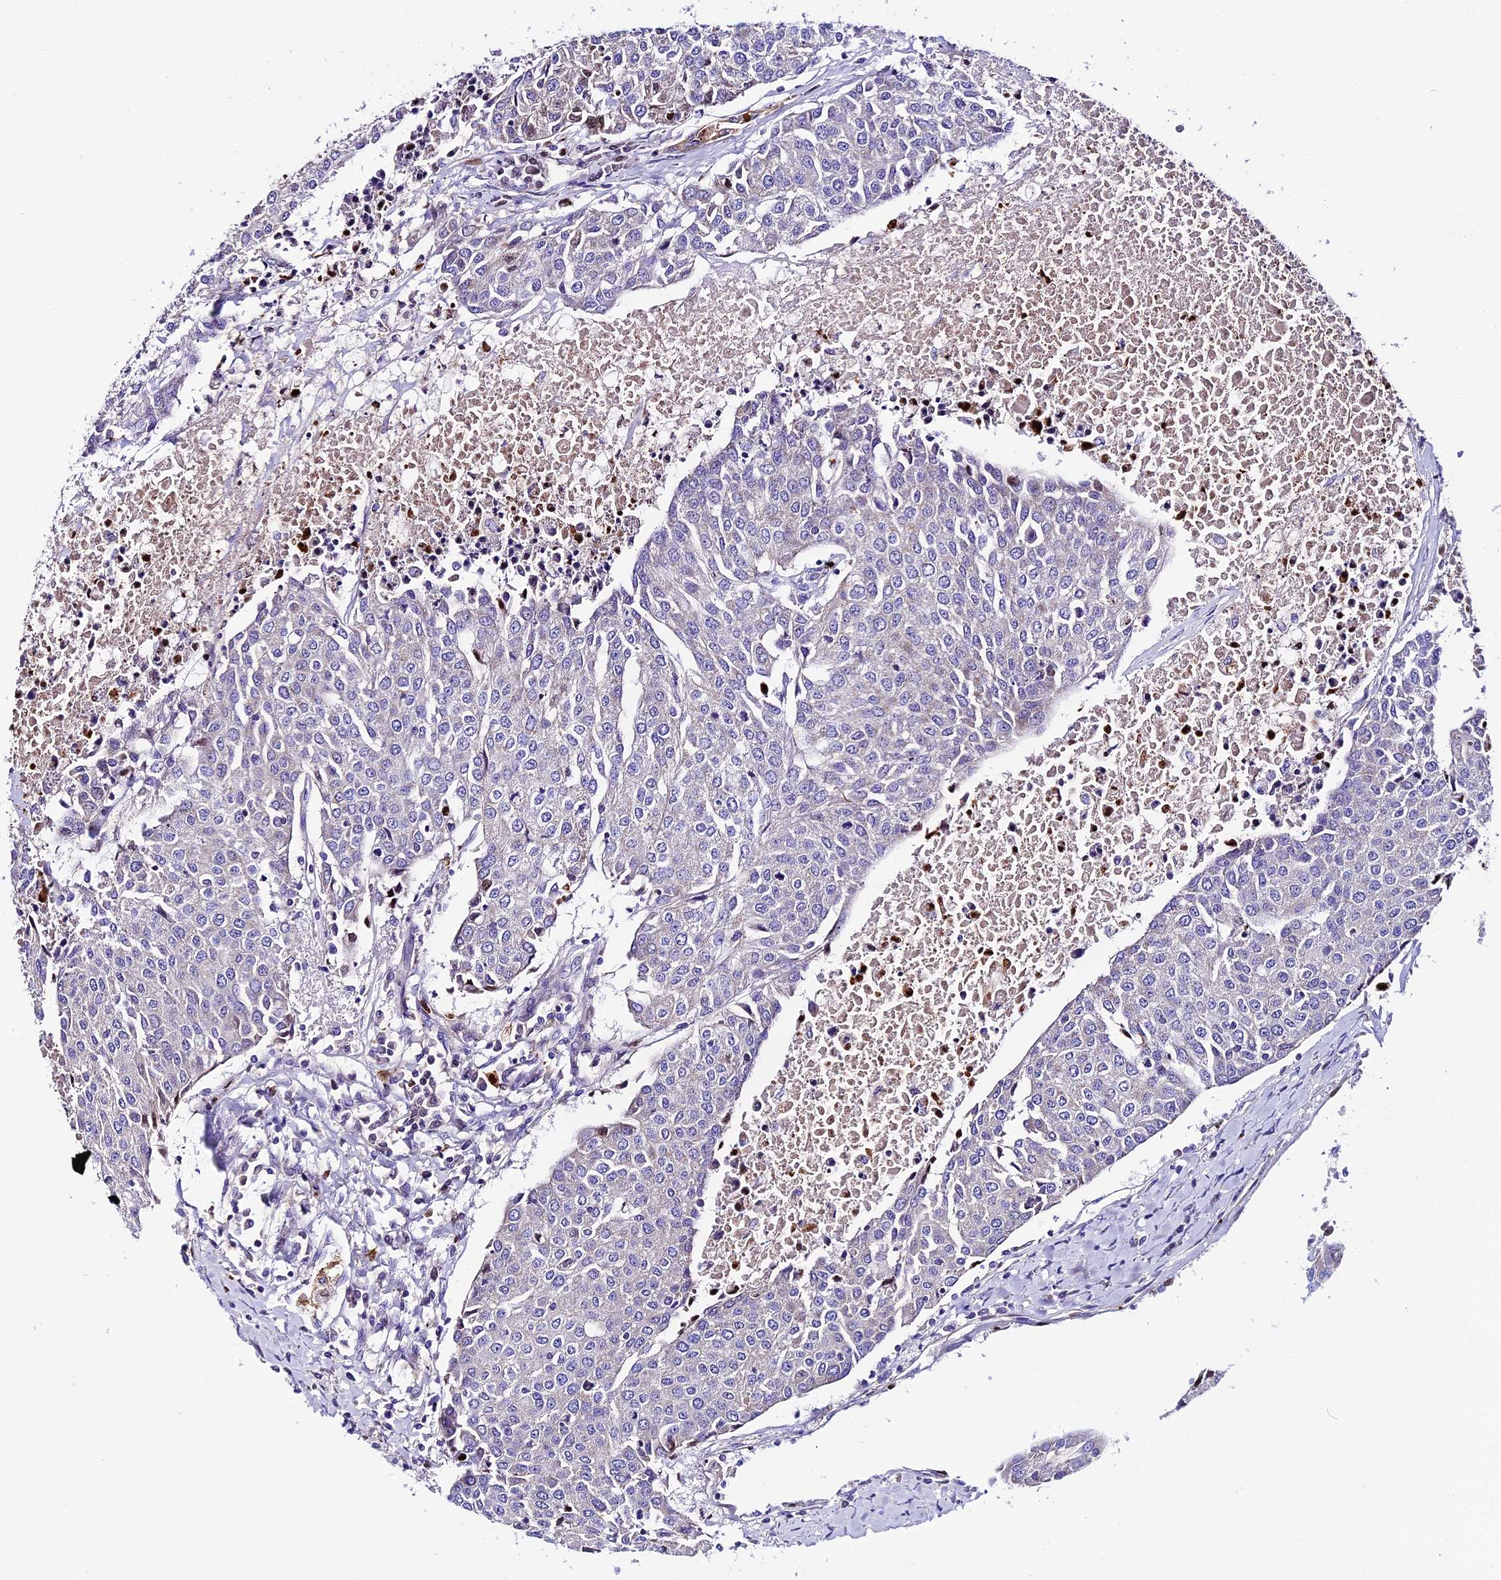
{"staining": {"intensity": "weak", "quantity": "<25%", "location": "nuclear"}, "tissue": "urothelial cancer", "cell_type": "Tumor cells", "image_type": "cancer", "snomed": [{"axis": "morphology", "description": "Urothelial carcinoma, High grade"}, {"axis": "topography", "description": "Urinary bladder"}], "caption": "Micrograph shows no protein staining in tumor cells of urothelial carcinoma (high-grade) tissue.", "gene": "MAP3K7CL", "patient": {"sex": "female", "age": 85}}